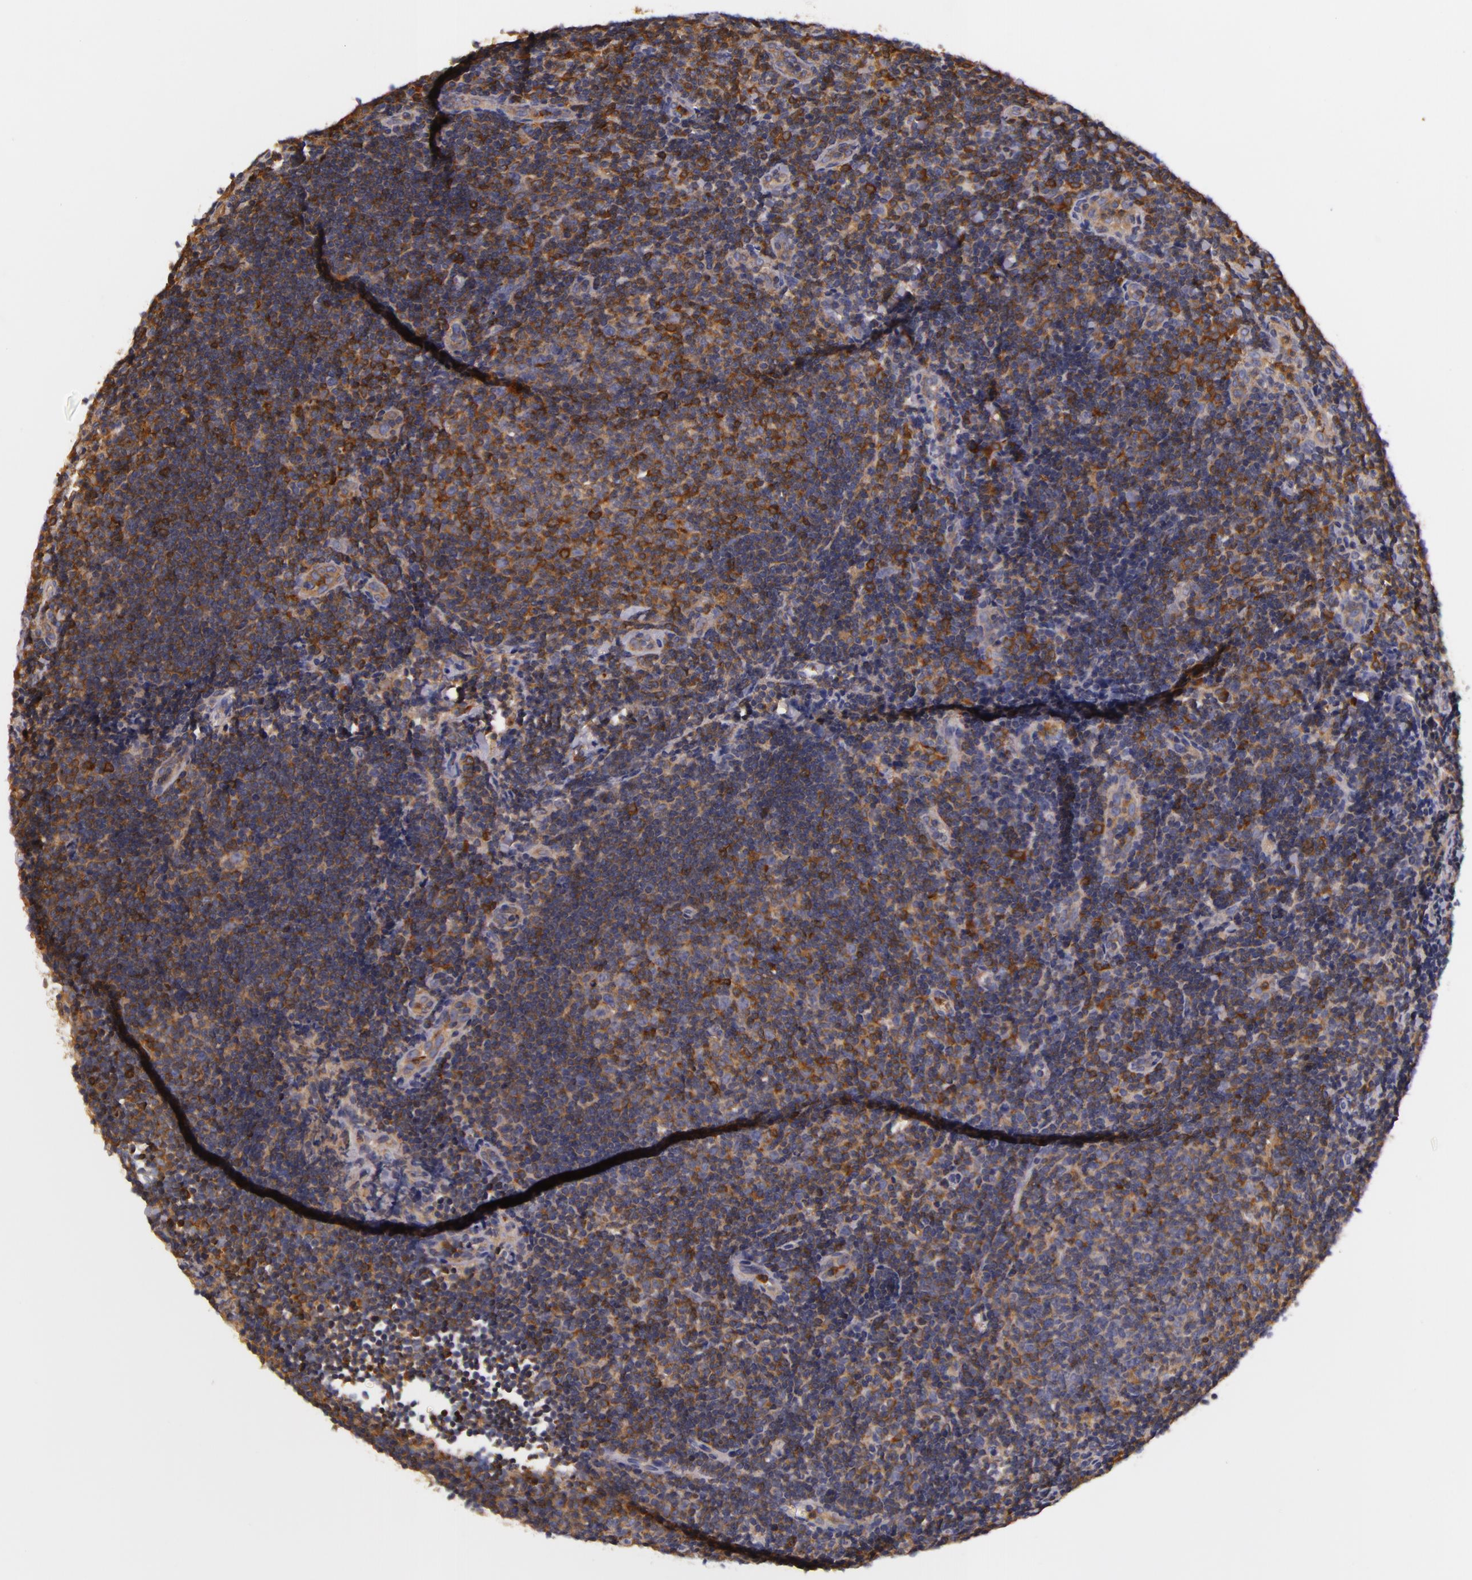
{"staining": {"intensity": "moderate", "quantity": "25%-75%", "location": "cytoplasmic/membranous"}, "tissue": "lymphoma", "cell_type": "Tumor cells", "image_type": "cancer", "snomed": [{"axis": "morphology", "description": "Malignant lymphoma, non-Hodgkin's type, Low grade"}, {"axis": "topography", "description": "Lymph node"}], "caption": "This micrograph displays IHC staining of human lymphoma, with medium moderate cytoplasmic/membranous positivity in approximately 25%-75% of tumor cells.", "gene": "TOM1", "patient": {"sex": "male", "age": 49}}